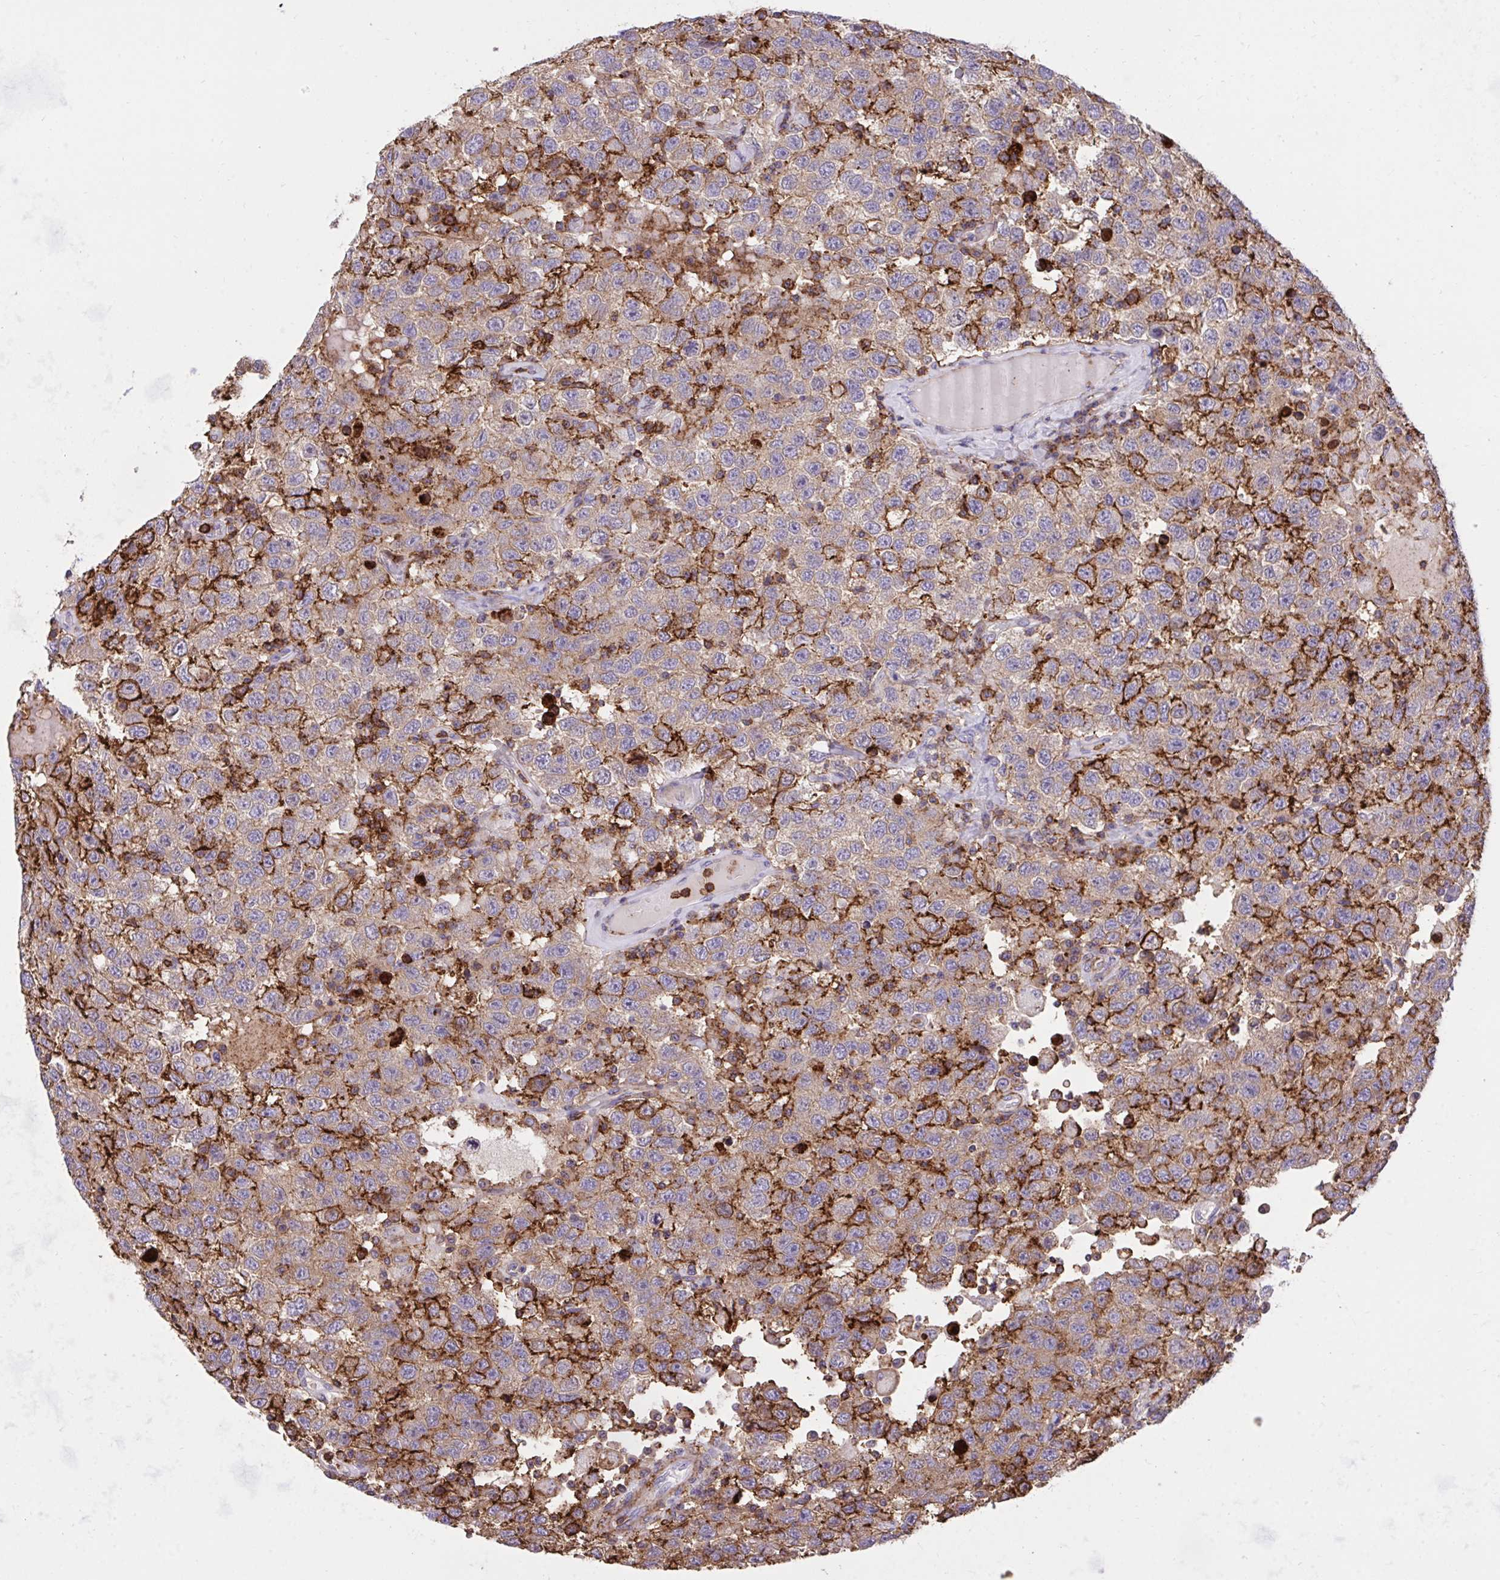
{"staining": {"intensity": "strong", "quantity": "<25%", "location": "cytoplasmic/membranous"}, "tissue": "testis cancer", "cell_type": "Tumor cells", "image_type": "cancer", "snomed": [{"axis": "morphology", "description": "Seminoma, NOS"}, {"axis": "topography", "description": "Testis"}], "caption": "DAB (3,3'-diaminobenzidine) immunohistochemical staining of testis cancer (seminoma) reveals strong cytoplasmic/membranous protein staining in about <25% of tumor cells.", "gene": "ERI1", "patient": {"sex": "male", "age": 41}}